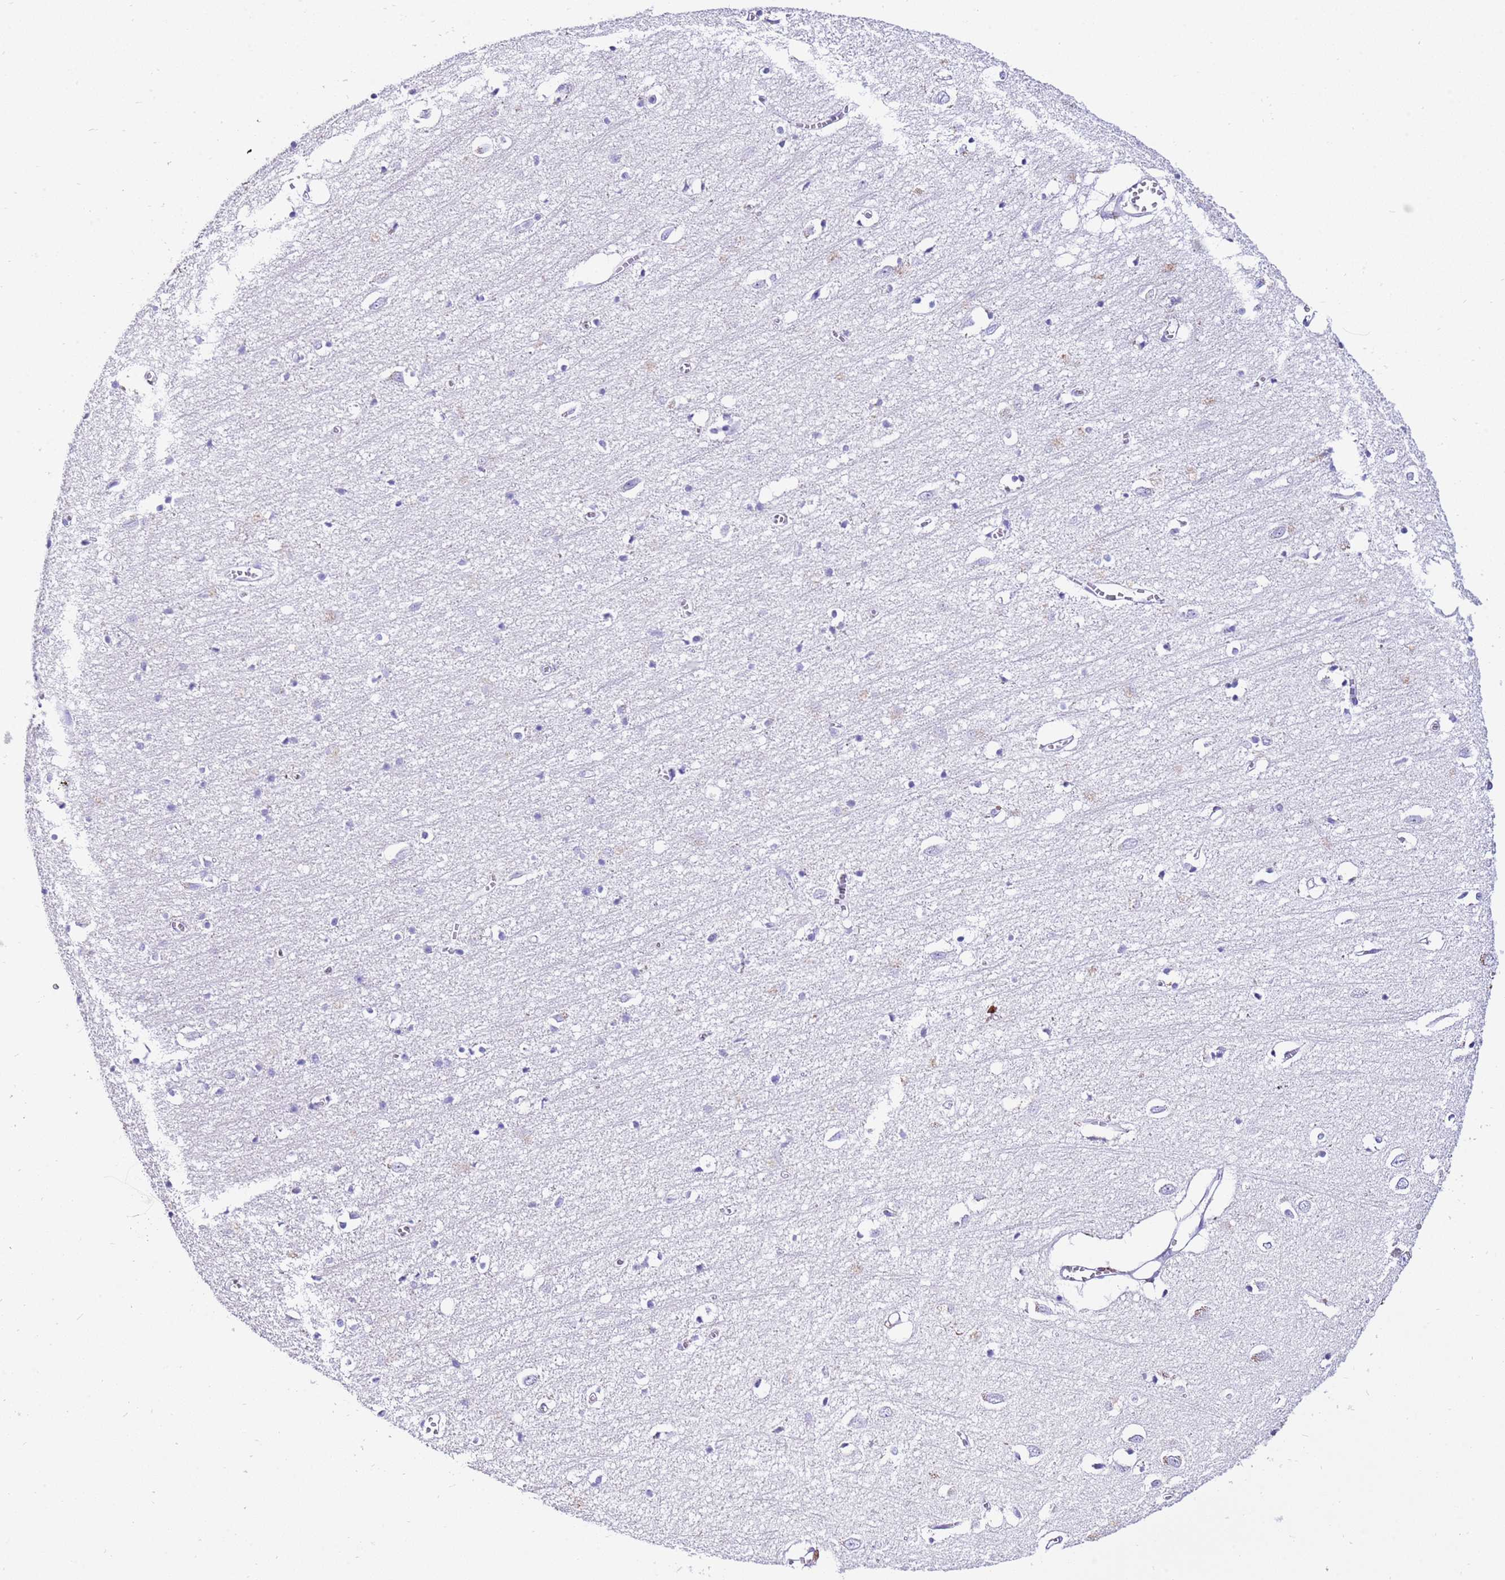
{"staining": {"intensity": "negative", "quantity": "none", "location": "none"}, "tissue": "cerebral cortex", "cell_type": "Endothelial cells", "image_type": "normal", "snomed": [{"axis": "morphology", "description": "Normal tissue, NOS"}, {"axis": "topography", "description": "Cerebral cortex"}], "caption": "This is an immunohistochemistry (IHC) photomicrograph of benign cerebral cortex. There is no positivity in endothelial cells.", "gene": "CPB1", "patient": {"sex": "female", "age": 64}}